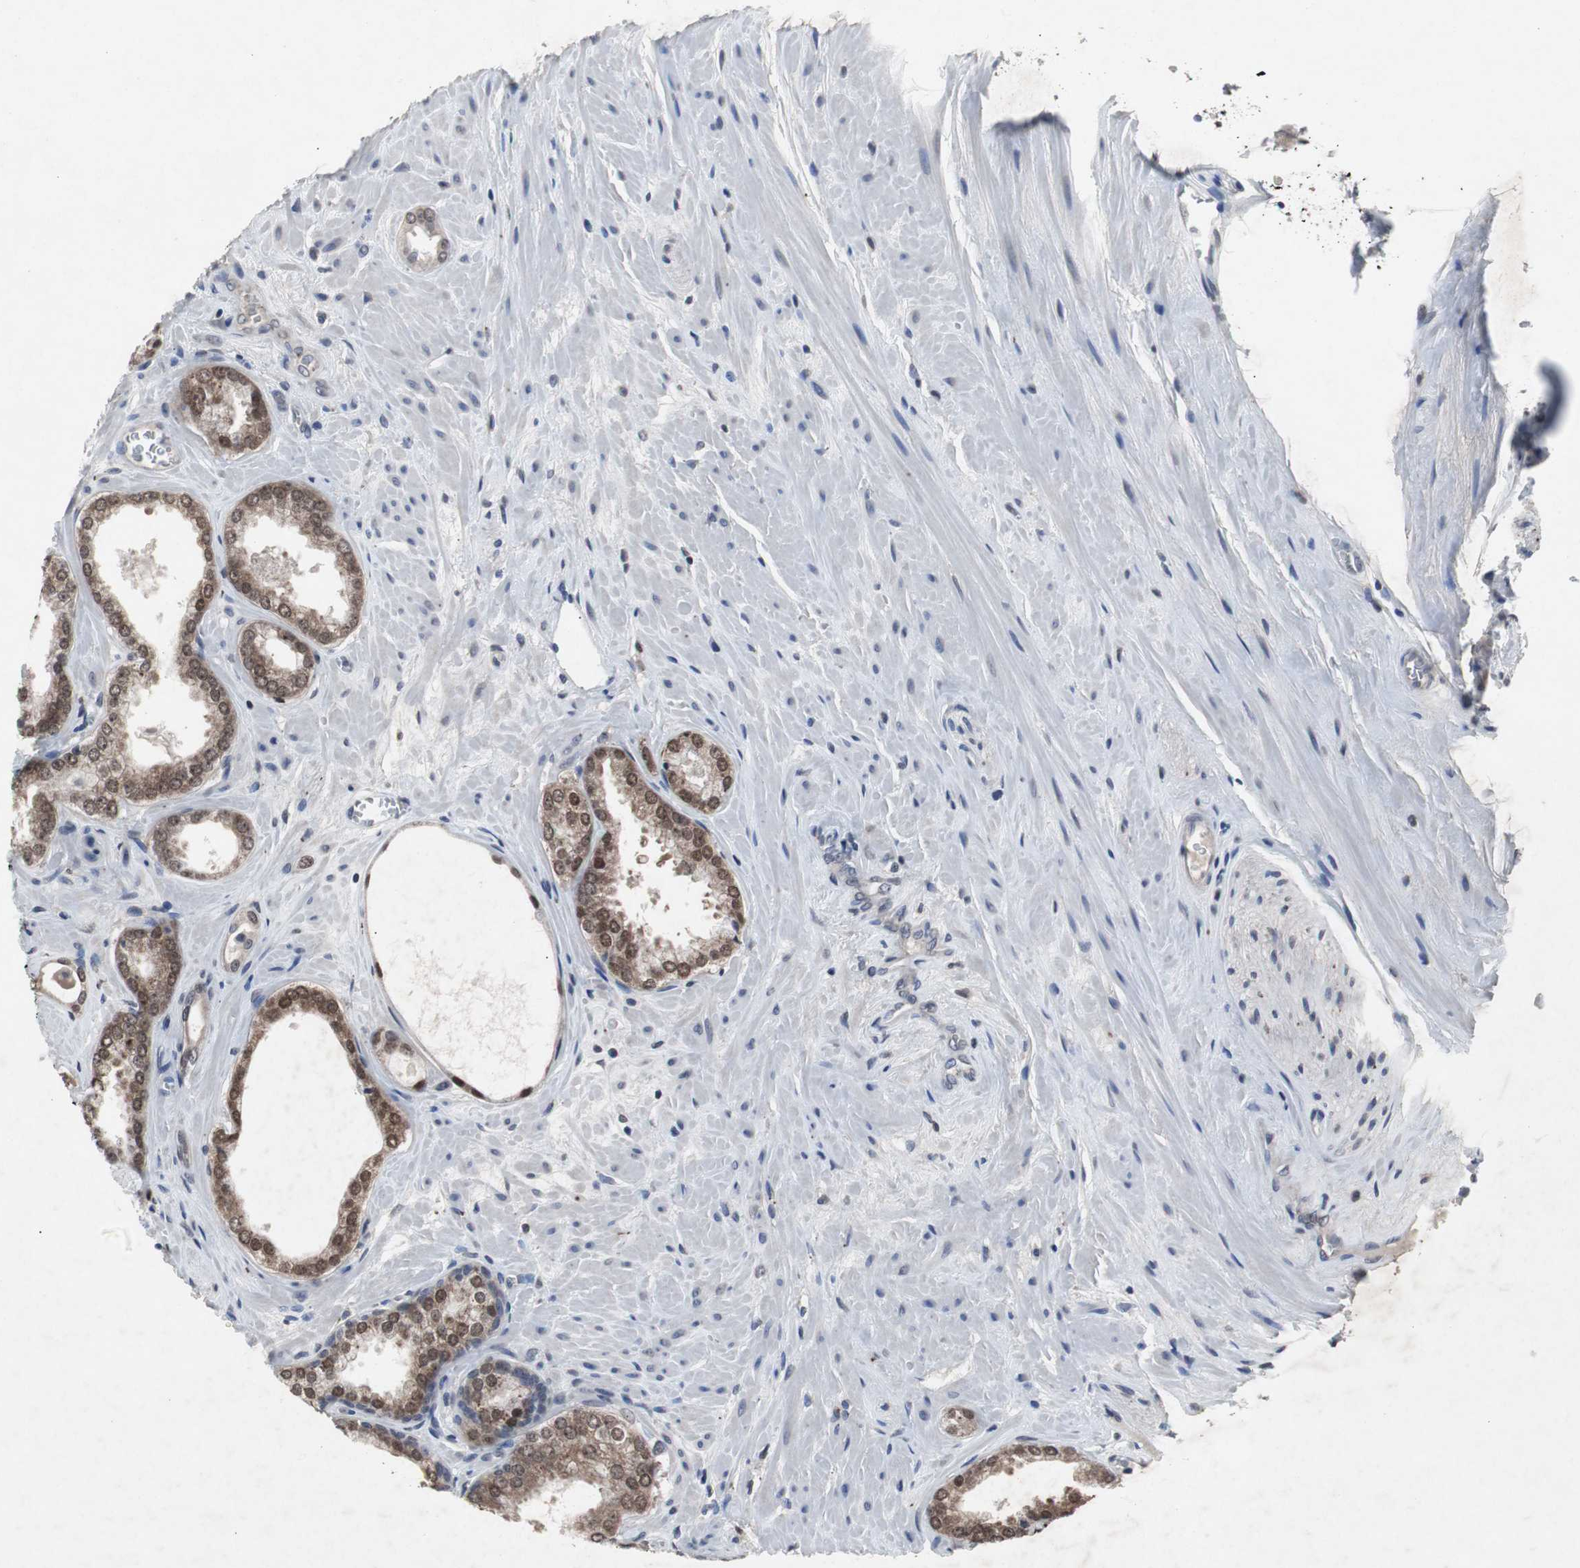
{"staining": {"intensity": "moderate", "quantity": ">75%", "location": "cytoplasmic/membranous,nuclear"}, "tissue": "prostate cancer", "cell_type": "Tumor cells", "image_type": "cancer", "snomed": [{"axis": "morphology", "description": "Adenocarcinoma, Low grade"}, {"axis": "topography", "description": "Prostate"}], "caption": "Immunohistochemistry of low-grade adenocarcinoma (prostate) demonstrates medium levels of moderate cytoplasmic/membranous and nuclear expression in approximately >75% of tumor cells.", "gene": "RBM47", "patient": {"sex": "male", "age": 60}}